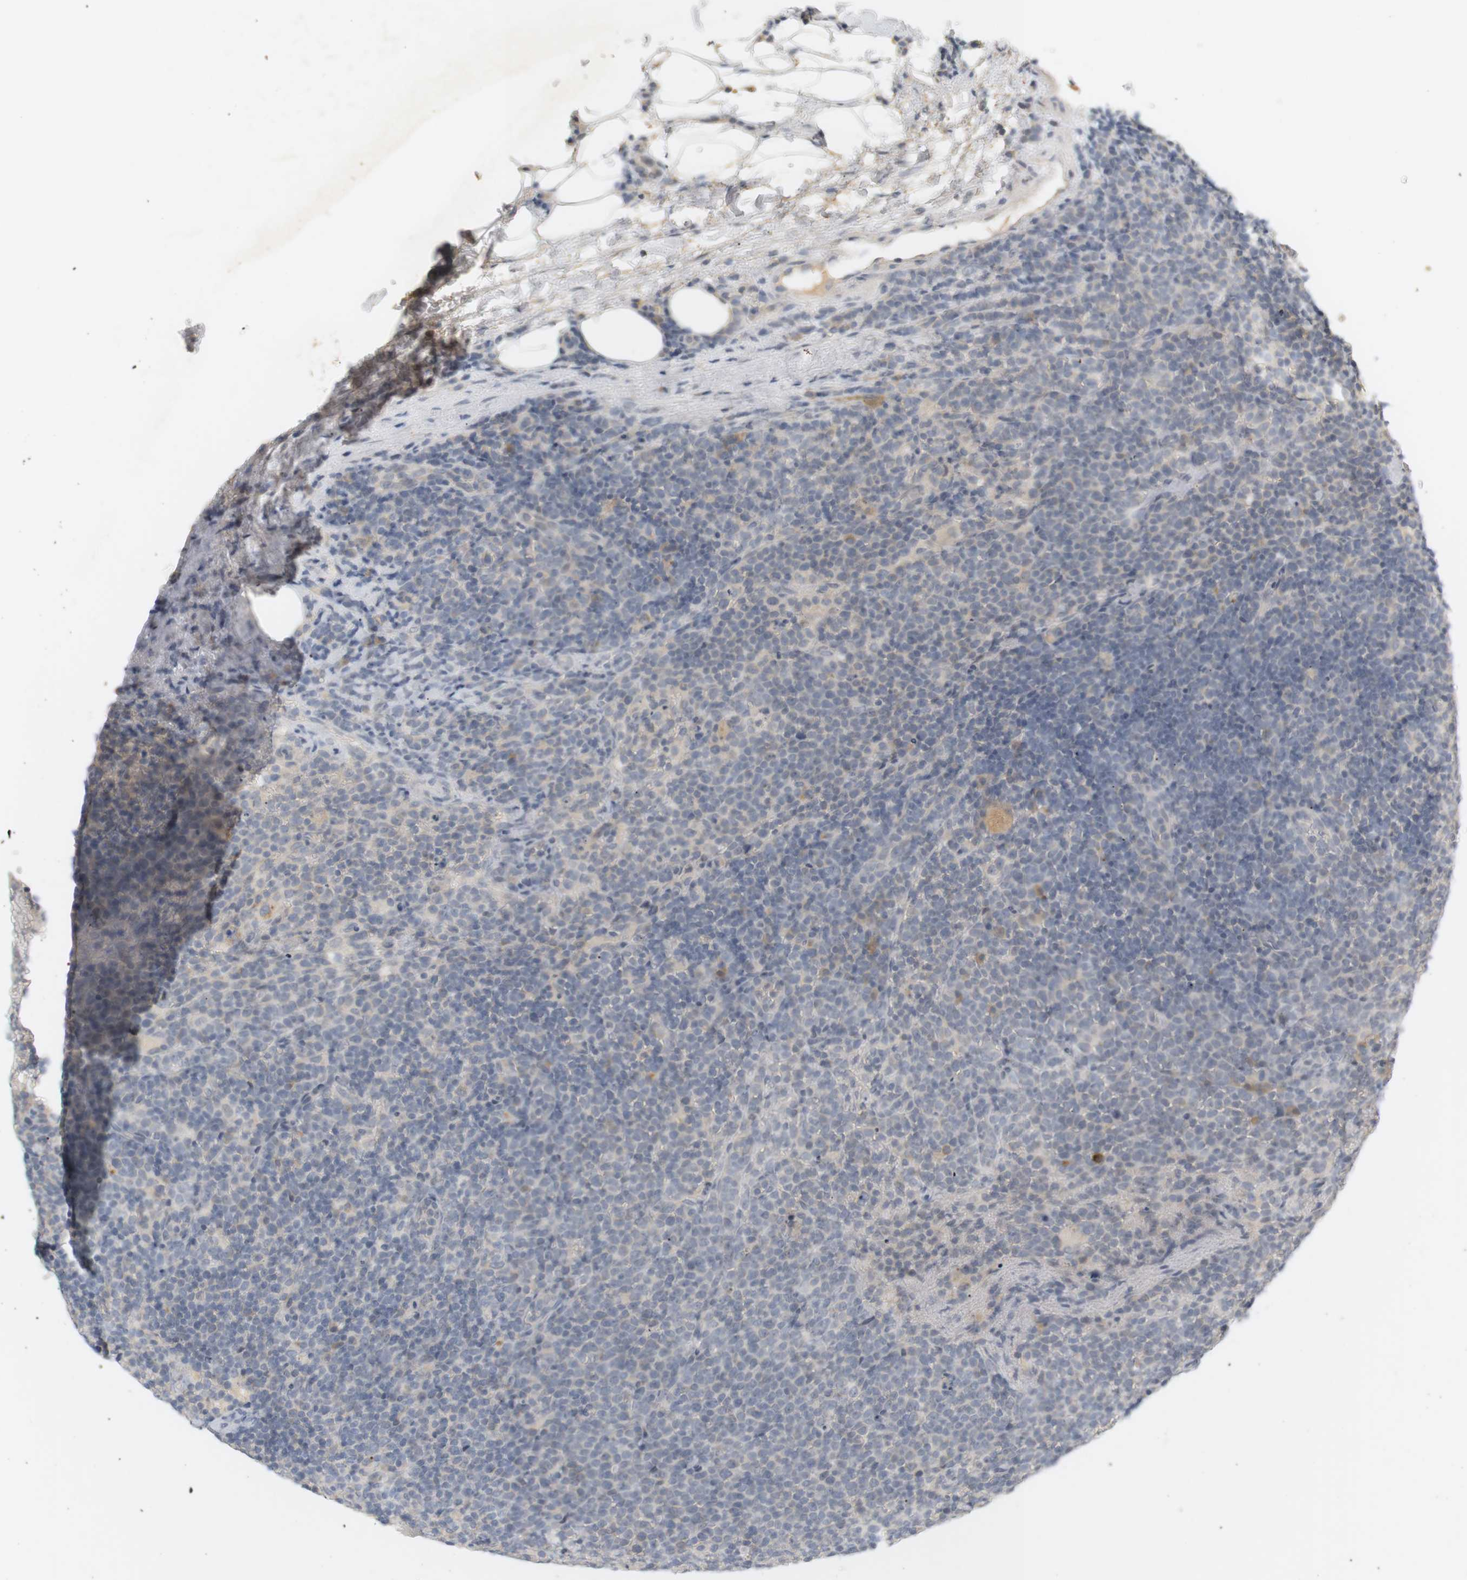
{"staining": {"intensity": "weak", "quantity": "<25%", "location": "cytoplasmic/membranous"}, "tissue": "lymphoma", "cell_type": "Tumor cells", "image_type": "cancer", "snomed": [{"axis": "morphology", "description": "Malignant lymphoma, non-Hodgkin's type, High grade"}, {"axis": "topography", "description": "Lymph node"}], "caption": "A high-resolution micrograph shows immunohistochemistry staining of lymphoma, which reveals no significant staining in tumor cells.", "gene": "RTN3", "patient": {"sex": "male", "age": 61}}